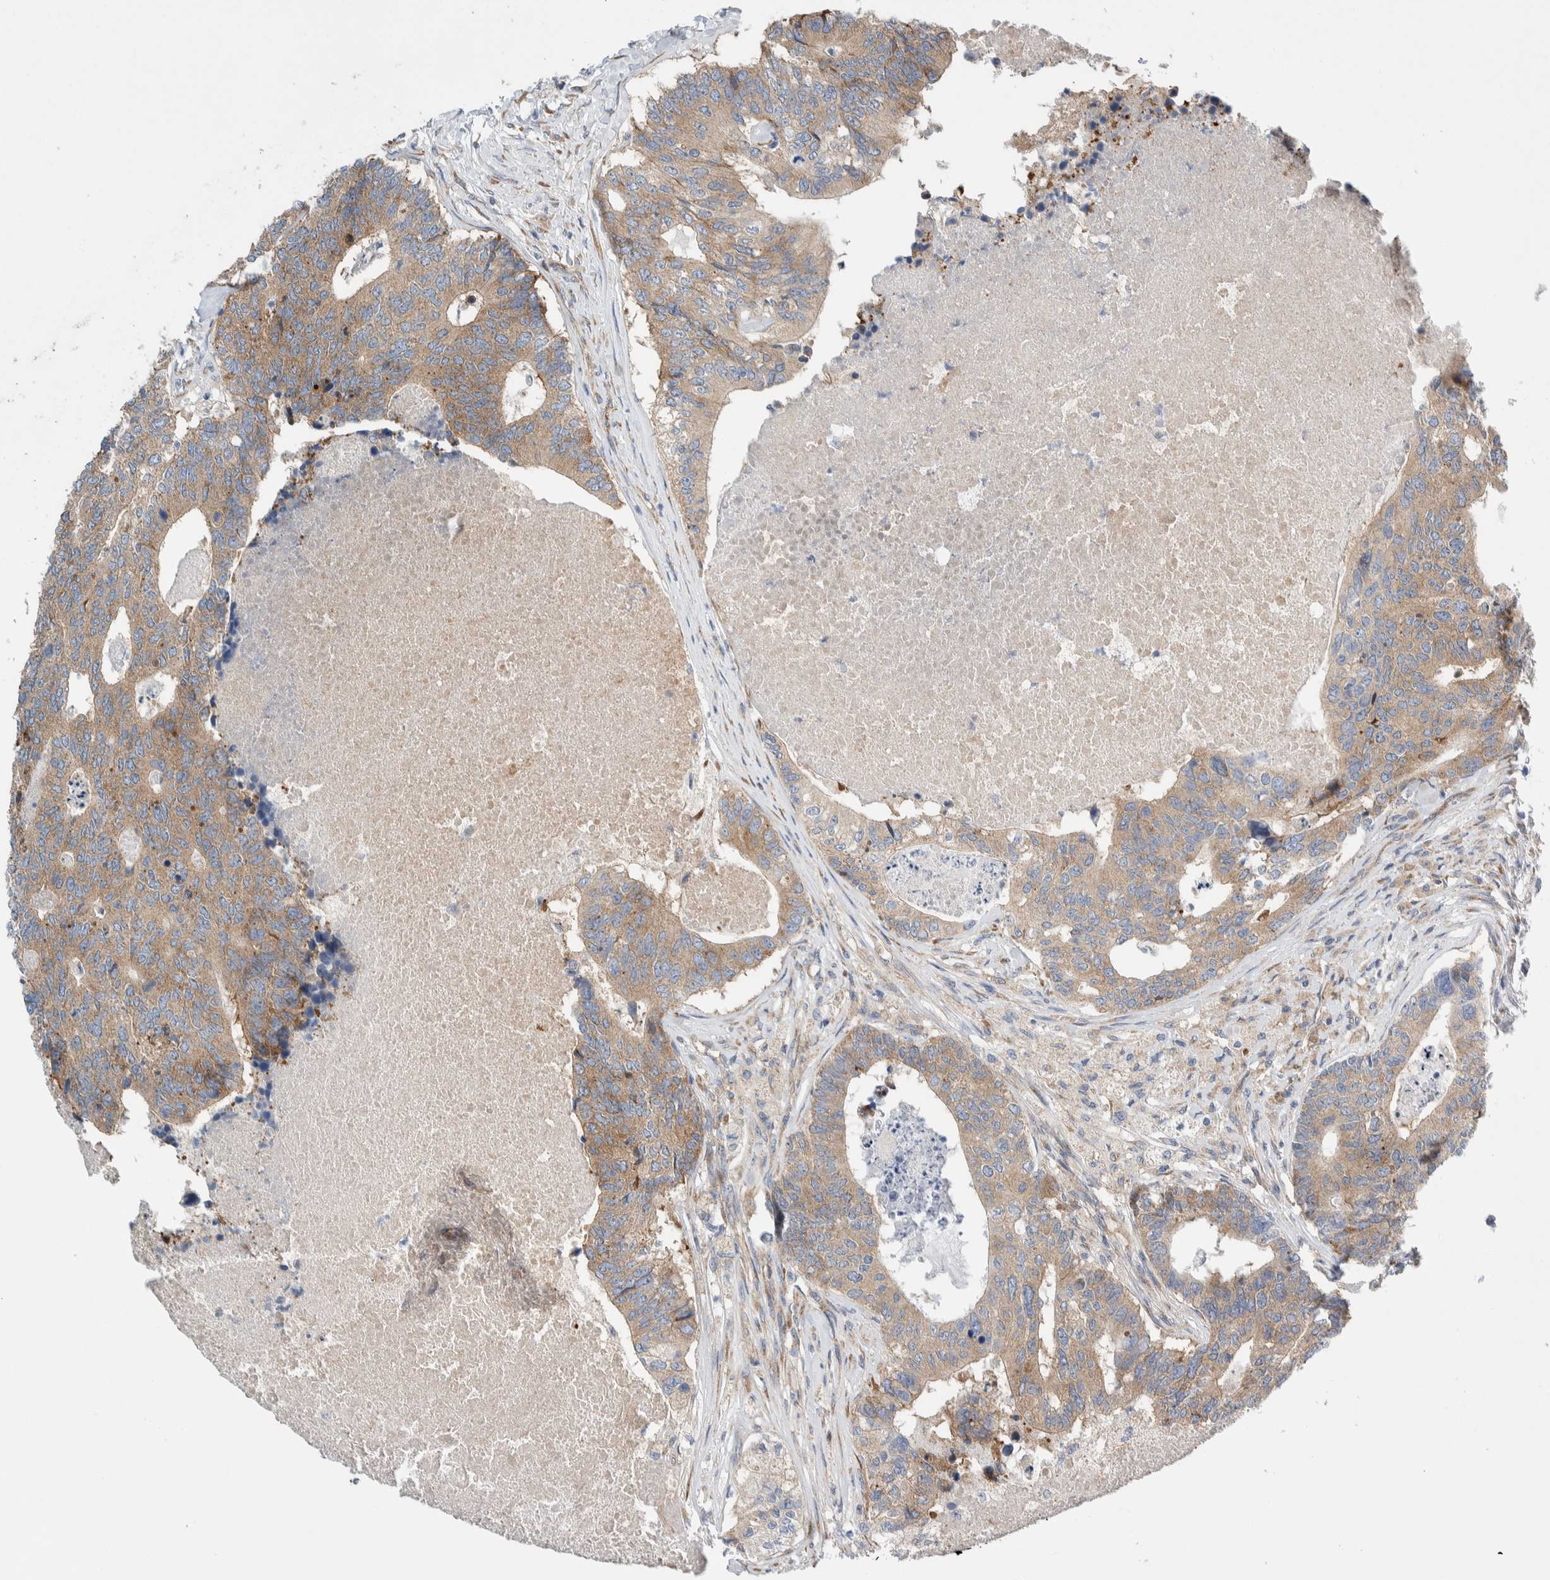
{"staining": {"intensity": "moderate", "quantity": ">75%", "location": "cytoplasmic/membranous"}, "tissue": "colorectal cancer", "cell_type": "Tumor cells", "image_type": "cancer", "snomed": [{"axis": "morphology", "description": "Adenocarcinoma, NOS"}, {"axis": "topography", "description": "Colon"}], "caption": "Immunohistochemistry (DAB (3,3'-diaminobenzidine)) staining of human colorectal cancer displays moderate cytoplasmic/membranous protein expression in about >75% of tumor cells.", "gene": "RACK1", "patient": {"sex": "female", "age": 67}}